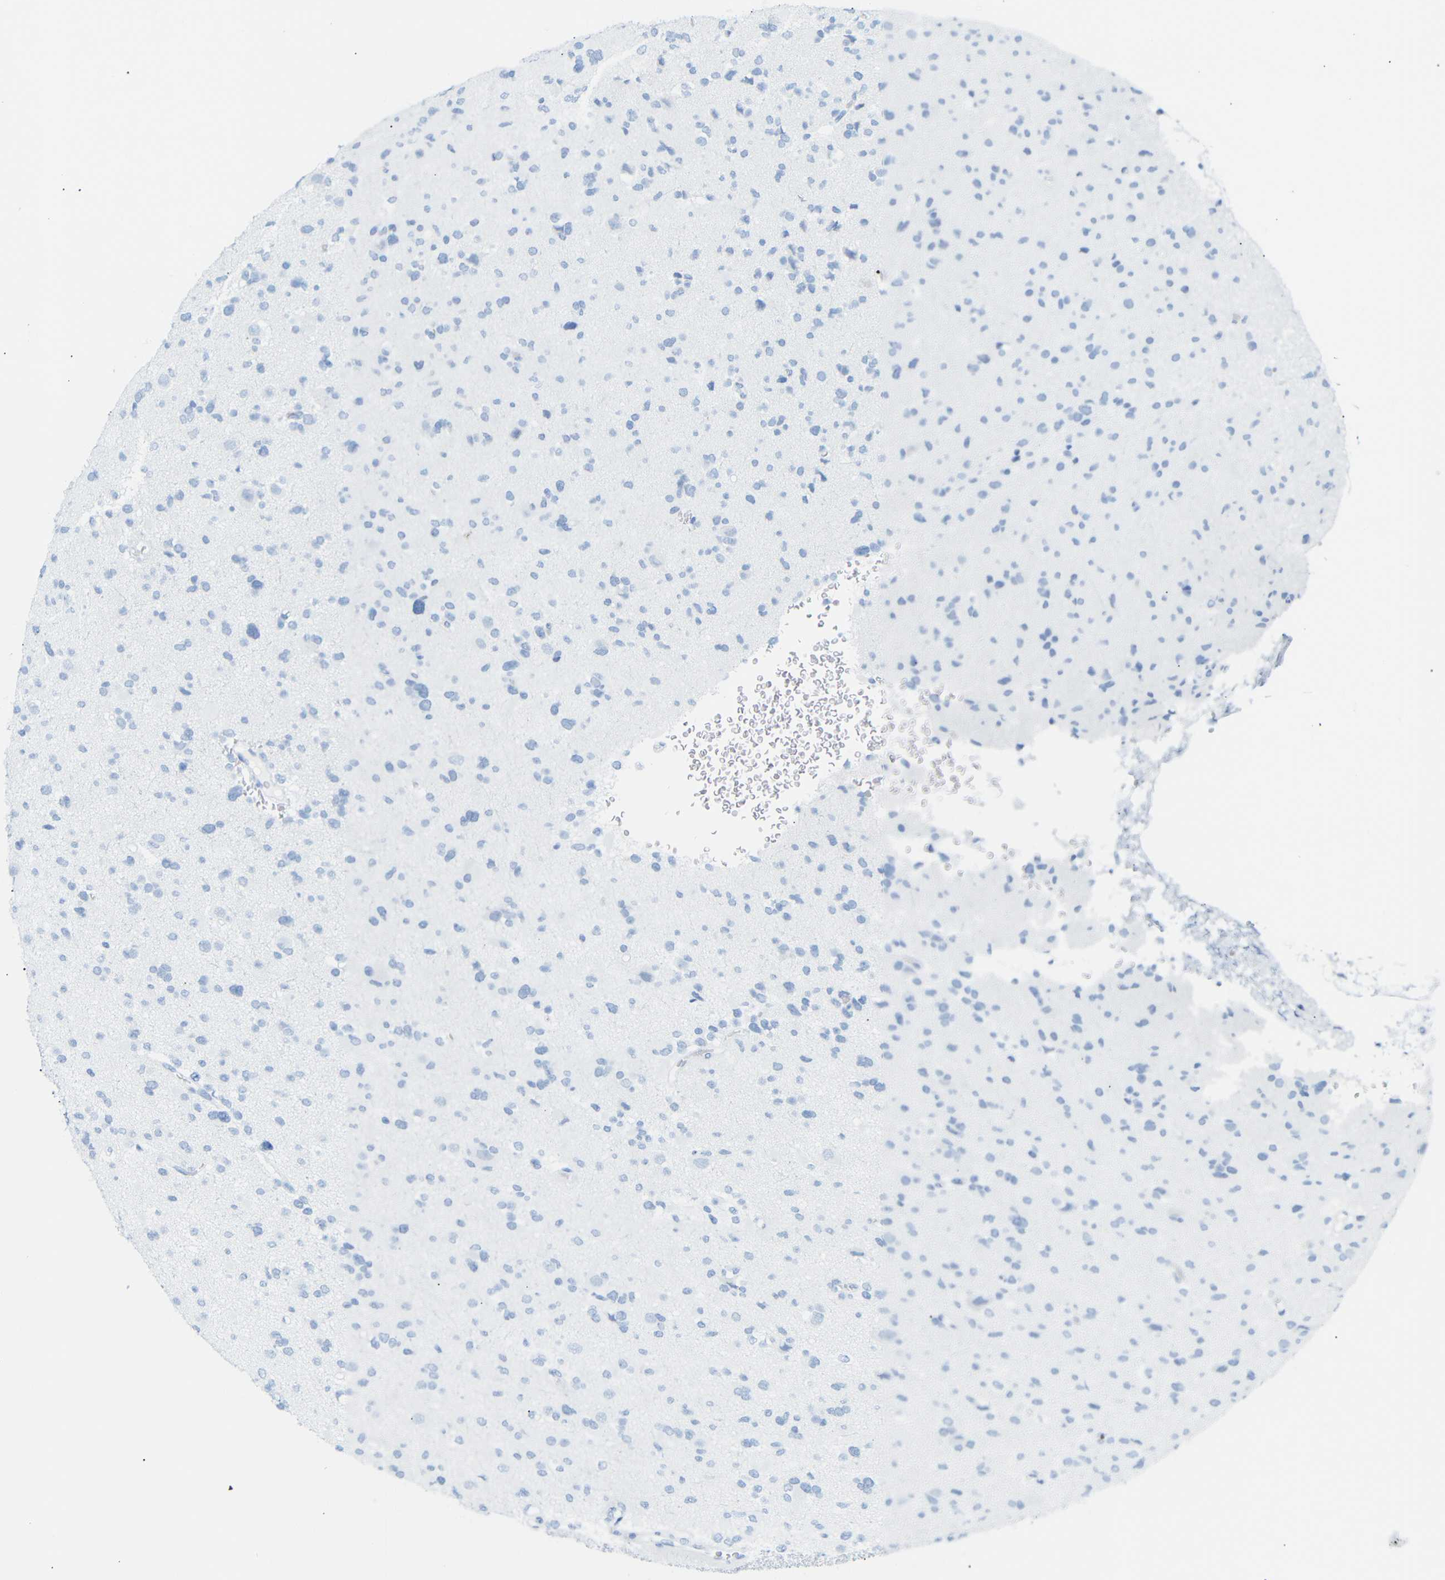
{"staining": {"intensity": "negative", "quantity": "none", "location": "none"}, "tissue": "glioma", "cell_type": "Tumor cells", "image_type": "cancer", "snomed": [{"axis": "morphology", "description": "Glioma, malignant, Low grade"}, {"axis": "topography", "description": "Brain"}], "caption": "Immunohistochemistry of glioma shows no staining in tumor cells.", "gene": "DYNAP", "patient": {"sex": "female", "age": 22}}